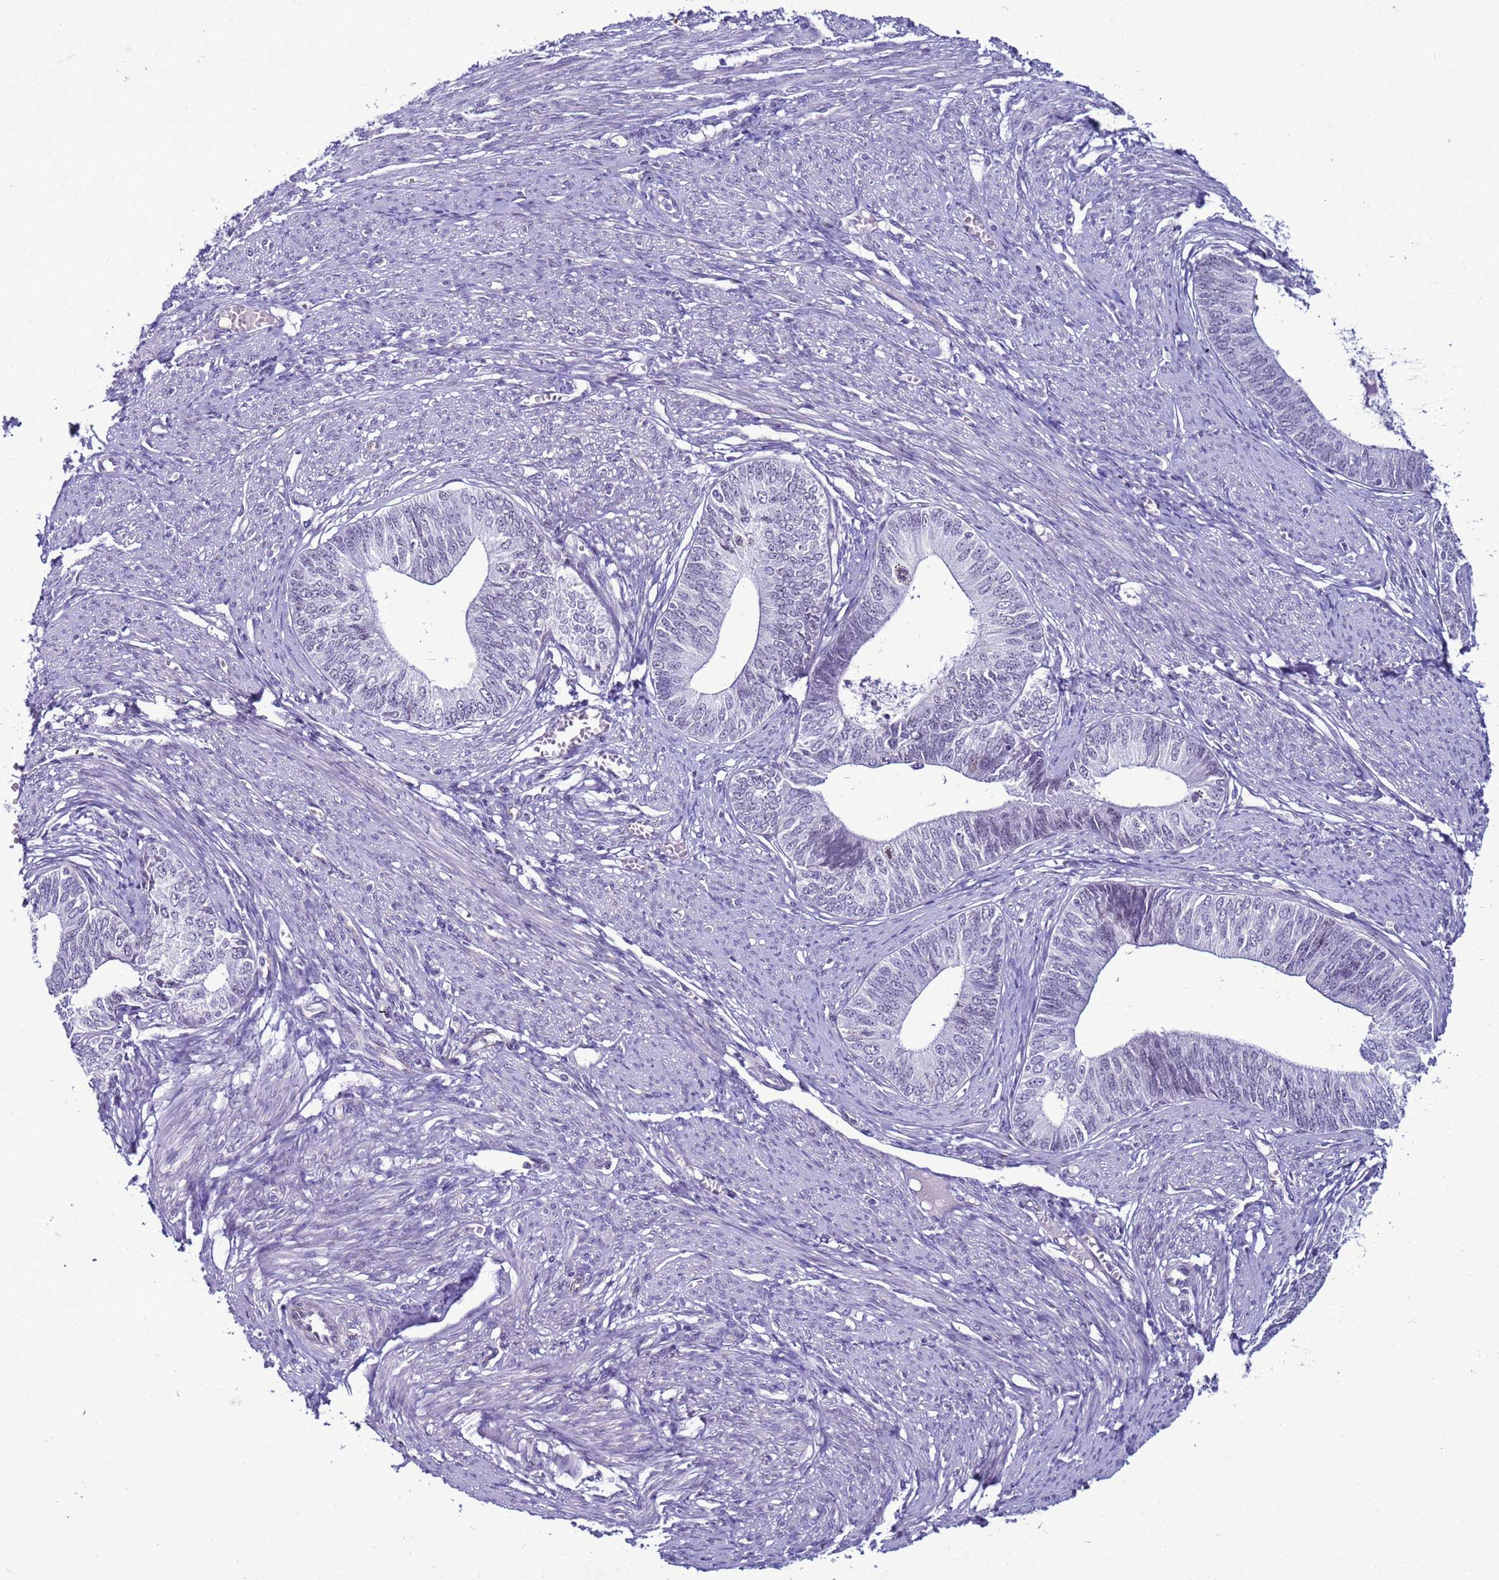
{"staining": {"intensity": "negative", "quantity": "none", "location": "none"}, "tissue": "endometrial cancer", "cell_type": "Tumor cells", "image_type": "cancer", "snomed": [{"axis": "morphology", "description": "Adenocarcinoma, NOS"}, {"axis": "topography", "description": "Endometrium"}], "caption": "Protein analysis of adenocarcinoma (endometrial) demonstrates no significant expression in tumor cells.", "gene": "LRRC10B", "patient": {"sex": "female", "age": 68}}